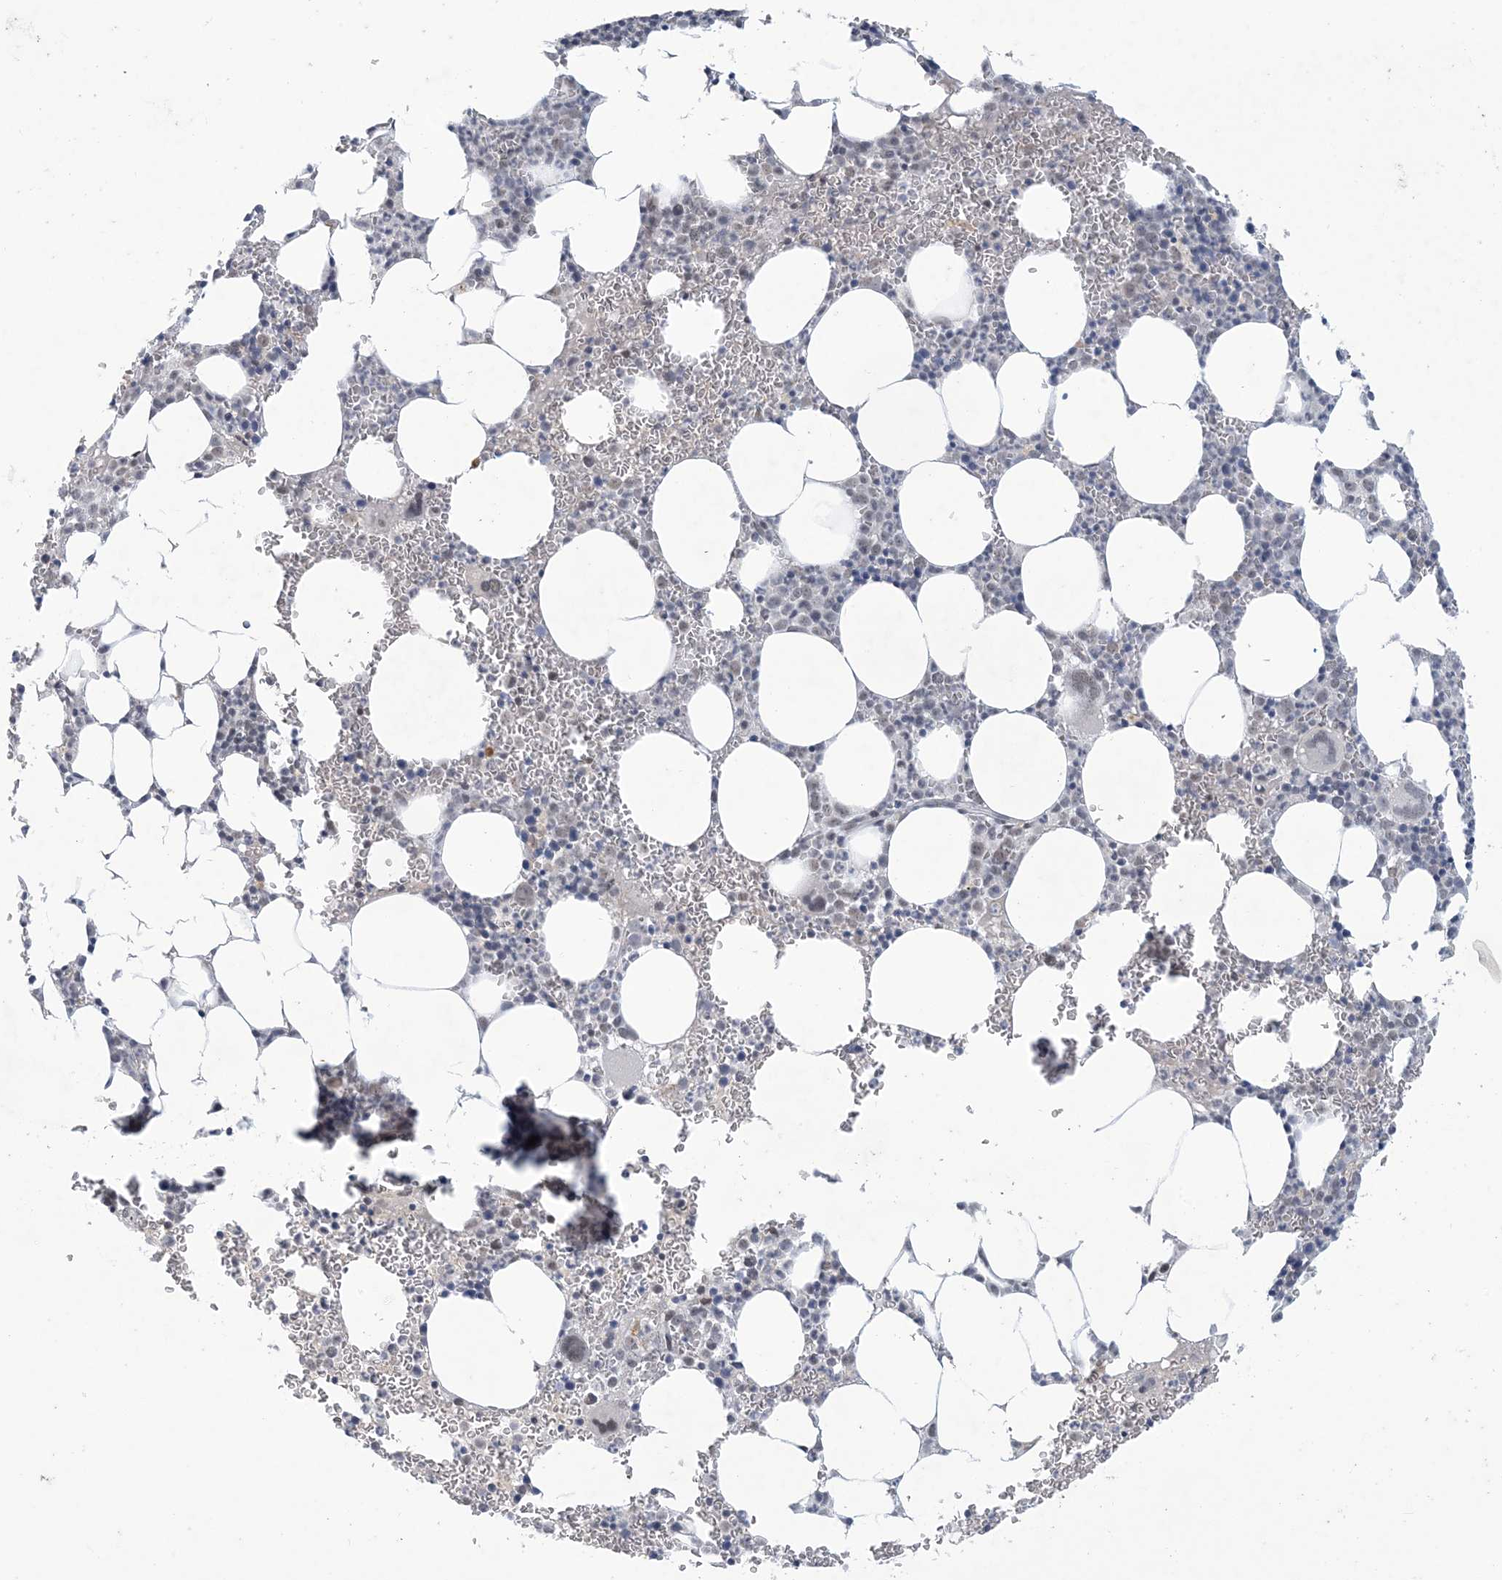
{"staining": {"intensity": "weak", "quantity": "25%-75%", "location": "nuclear"}, "tissue": "bone marrow", "cell_type": "Hematopoietic cells", "image_type": "normal", "snomed": [{"axis": "morphology", "description": "Normal tissue, NOS"}, {"axis": "topography", "description": "Bone marrow"}], "caption": "Benign bone marrow was stained to show a protein in brown. There is low levels of weak nuclear positivity in about 25%-75% of hematopoietic cells. The staining is performed using DAB (3,3'-diaminobenzidine) brown chromogen to label protein expression. The nuclei are counter-stained blue using hematoxylin.", "gene": "ZNF674", "patient": {"sex": "female", "age": 78}}